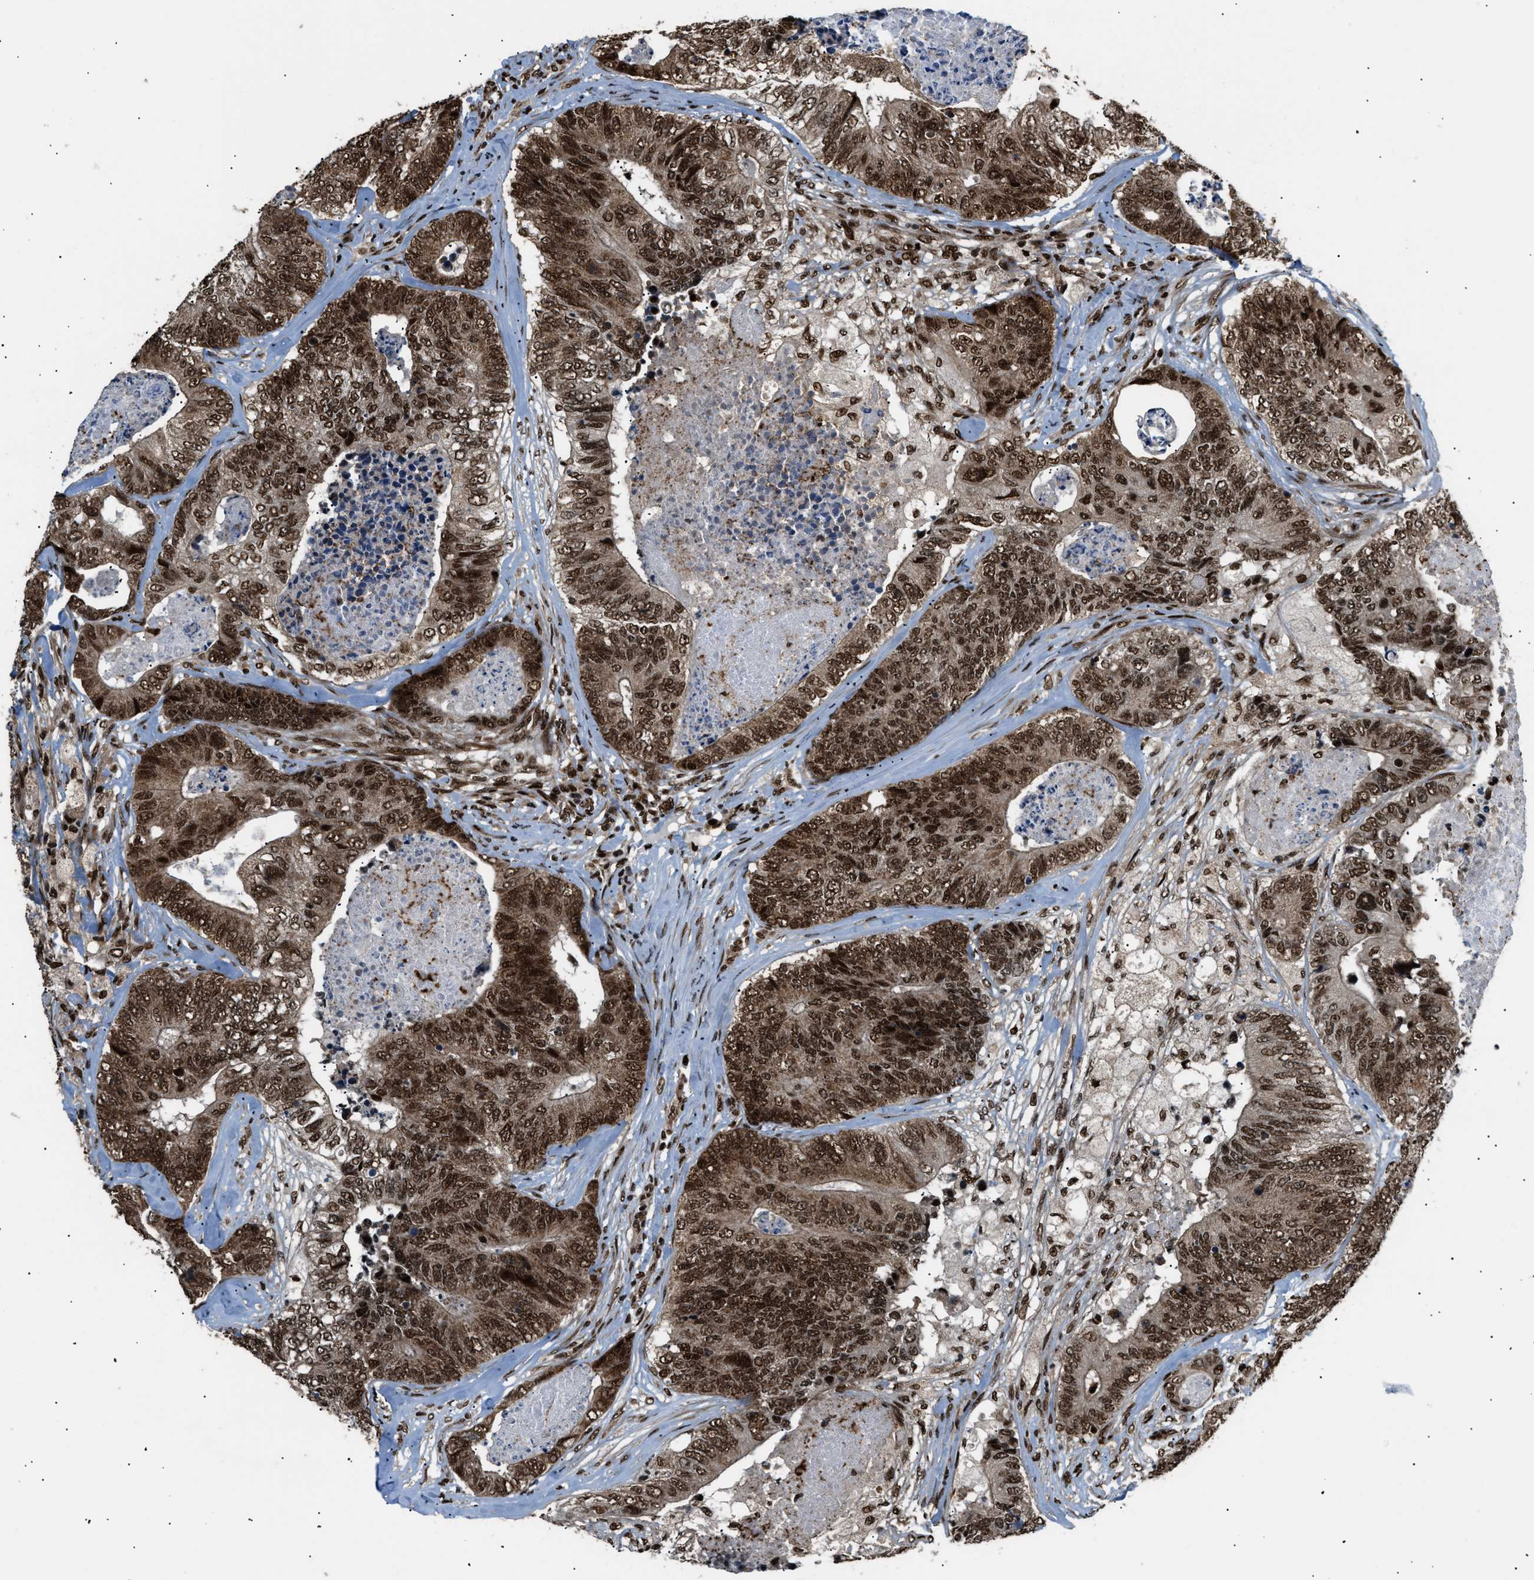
{"staining": {"intensity": "strong", "quantity": ">75%", "location": "cytoplasmic/membranous,nuclear"}, "tissue": "colorectal cancer", "cell_type": "Tumor cells", "image_type": "cancer", "snomed": [{"axis": "morphology", "description": "Adenocarcinoma, NOS"}, {"axis": "topography", "description": "Colon"}], "caption": "Strong cytoplasmic/membranous and nuclear staining for a protein is present in approximately >75% of tumor cells of colorectal adenocarcinoma using immunohistochemistry.", "gene": "RBM5", "patient": {"sex": "female", "age": 67}}